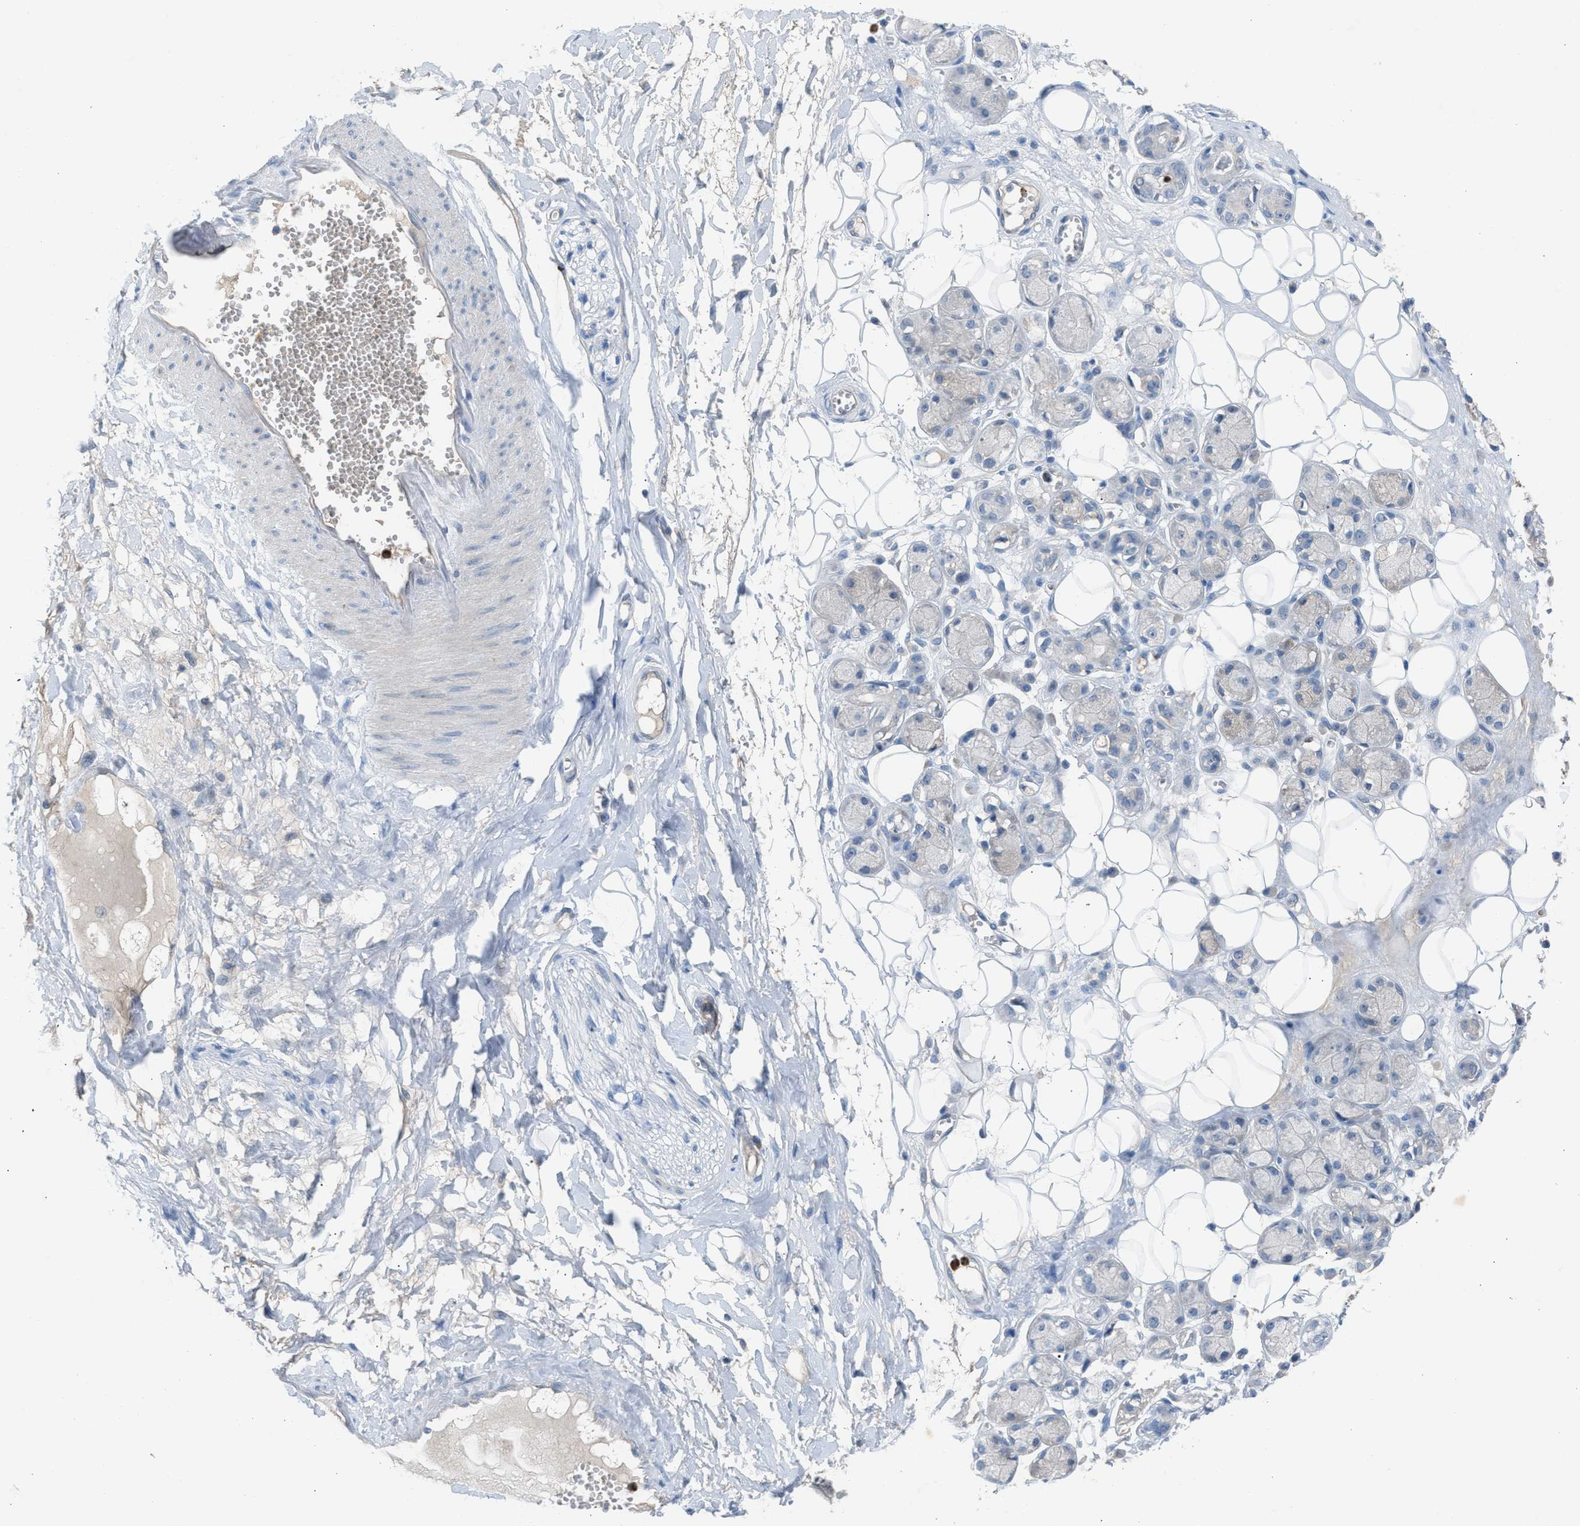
{"staining": {"intensity": "negative", "quantity": "none", "location": "none"}, "tissue": "adipose tissue", "cell_type": "Adipocytes", "image_type": "normal", "snomed": [{"axis": "morphology", "description": "Normal tissue, NOS"}, {"axis": "morphology", "description": "Inflammation, NOS"}, {"axis": "topography", "description": "Salivary gland"}, {"axis": "topography", "description": "Peripheral nerve tissue"}], "caption": "Unremarkable adipose tissue was stained to show a protein in brown. There is no significant expression in adipocytes.", "gene": "CFAP77", "patient": {"sex": "female", "age": 75}}